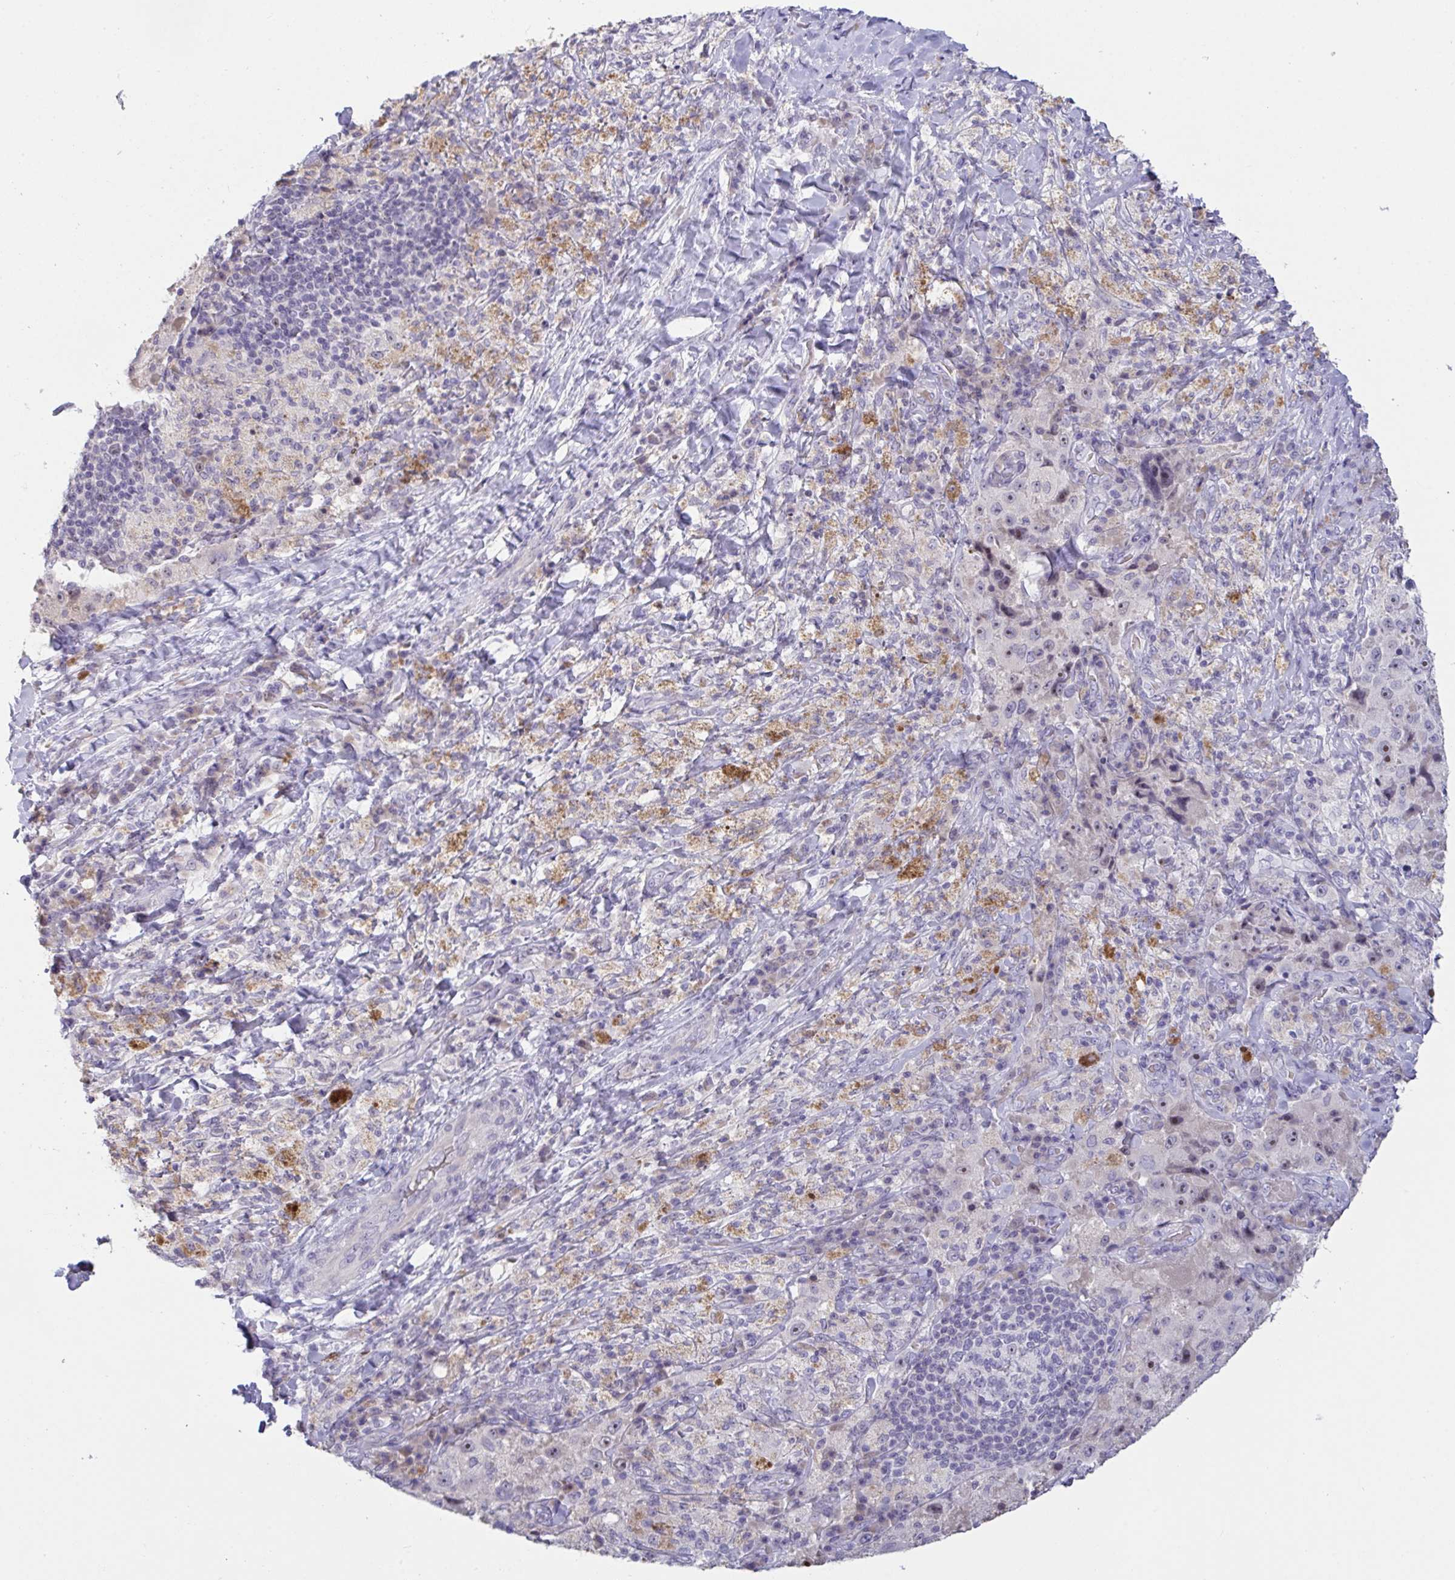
{"staining": {"intensity": "moderate", "quantity": "25%-75%", "location": "nuclear"}, "tissue": "melanoma", "cell_type": "Tumor cells", "image_type": "cancer", "snomed": [{"axis": "morphology", "description": "Malignant melanoma, Metastatic site"}, {"axis": "topography", "description": "Lymph node"}], "caption": "This is a photomicrograph of IHC staining of melanoma, which shows moderate positivity in the nuclear of tumor cells.", "gene": "MYC", "patient": {"sex": "male", "age": 62}}